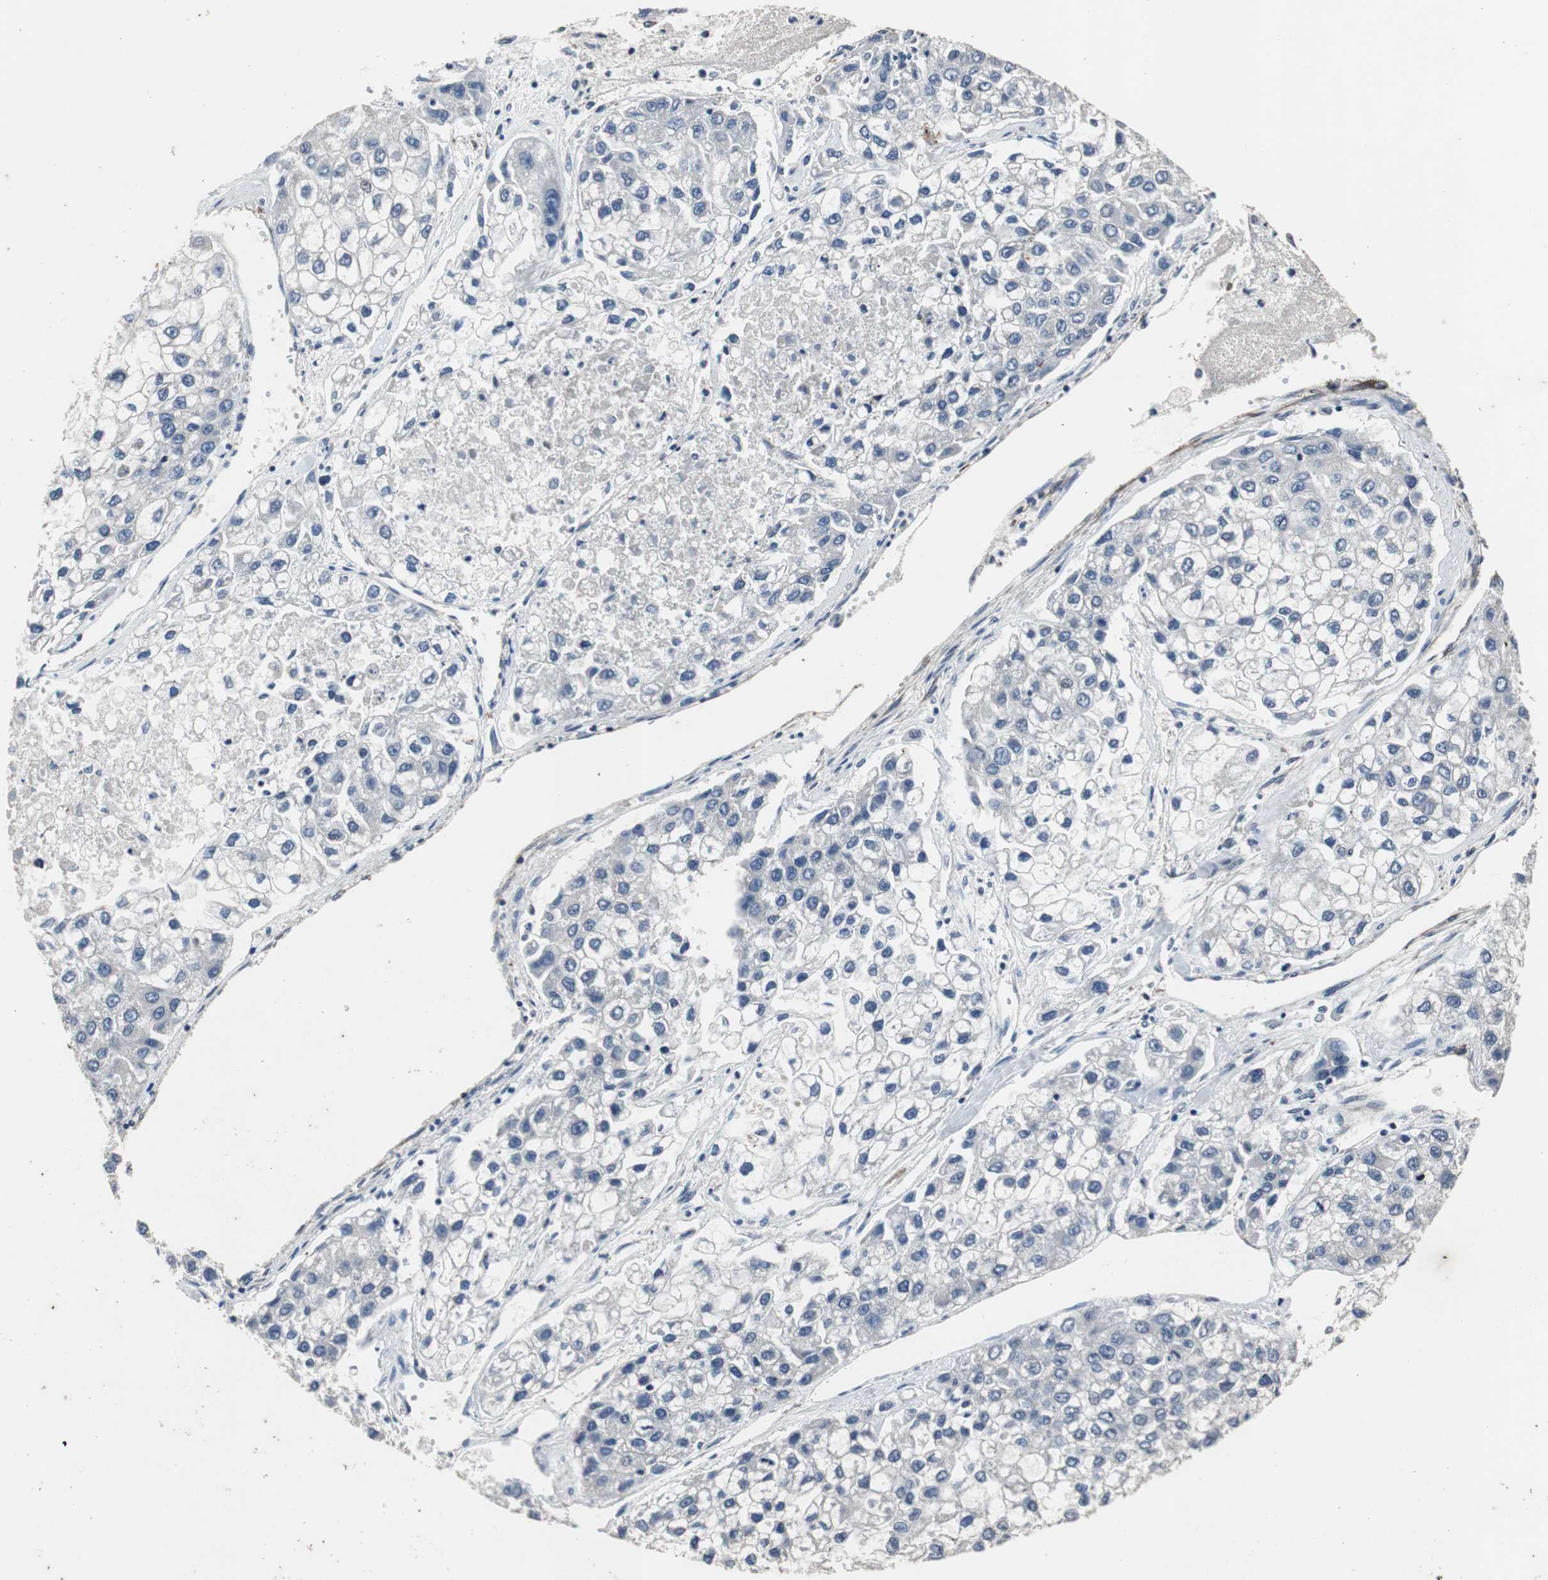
{"staining": {"intensity": "negative", "quantity": "none", "location": "none"}, "tissue": "liver cancer", "cell_type": "Tumor cells", "image_type": "cancer", "snomed": [{"axis": "morphology", "description": "Carcinoma, Hepatocellular, NOS"}, {"axis": "topography", "description": "Liver"}], "caption": "IHC photomicrograph of hepatocellular carcinoma (liver) stained for a protein (brown), which shows no positivity in tumor cells.", "gene": "CRADD", "patient": {"sex": "female", "age": 66}}